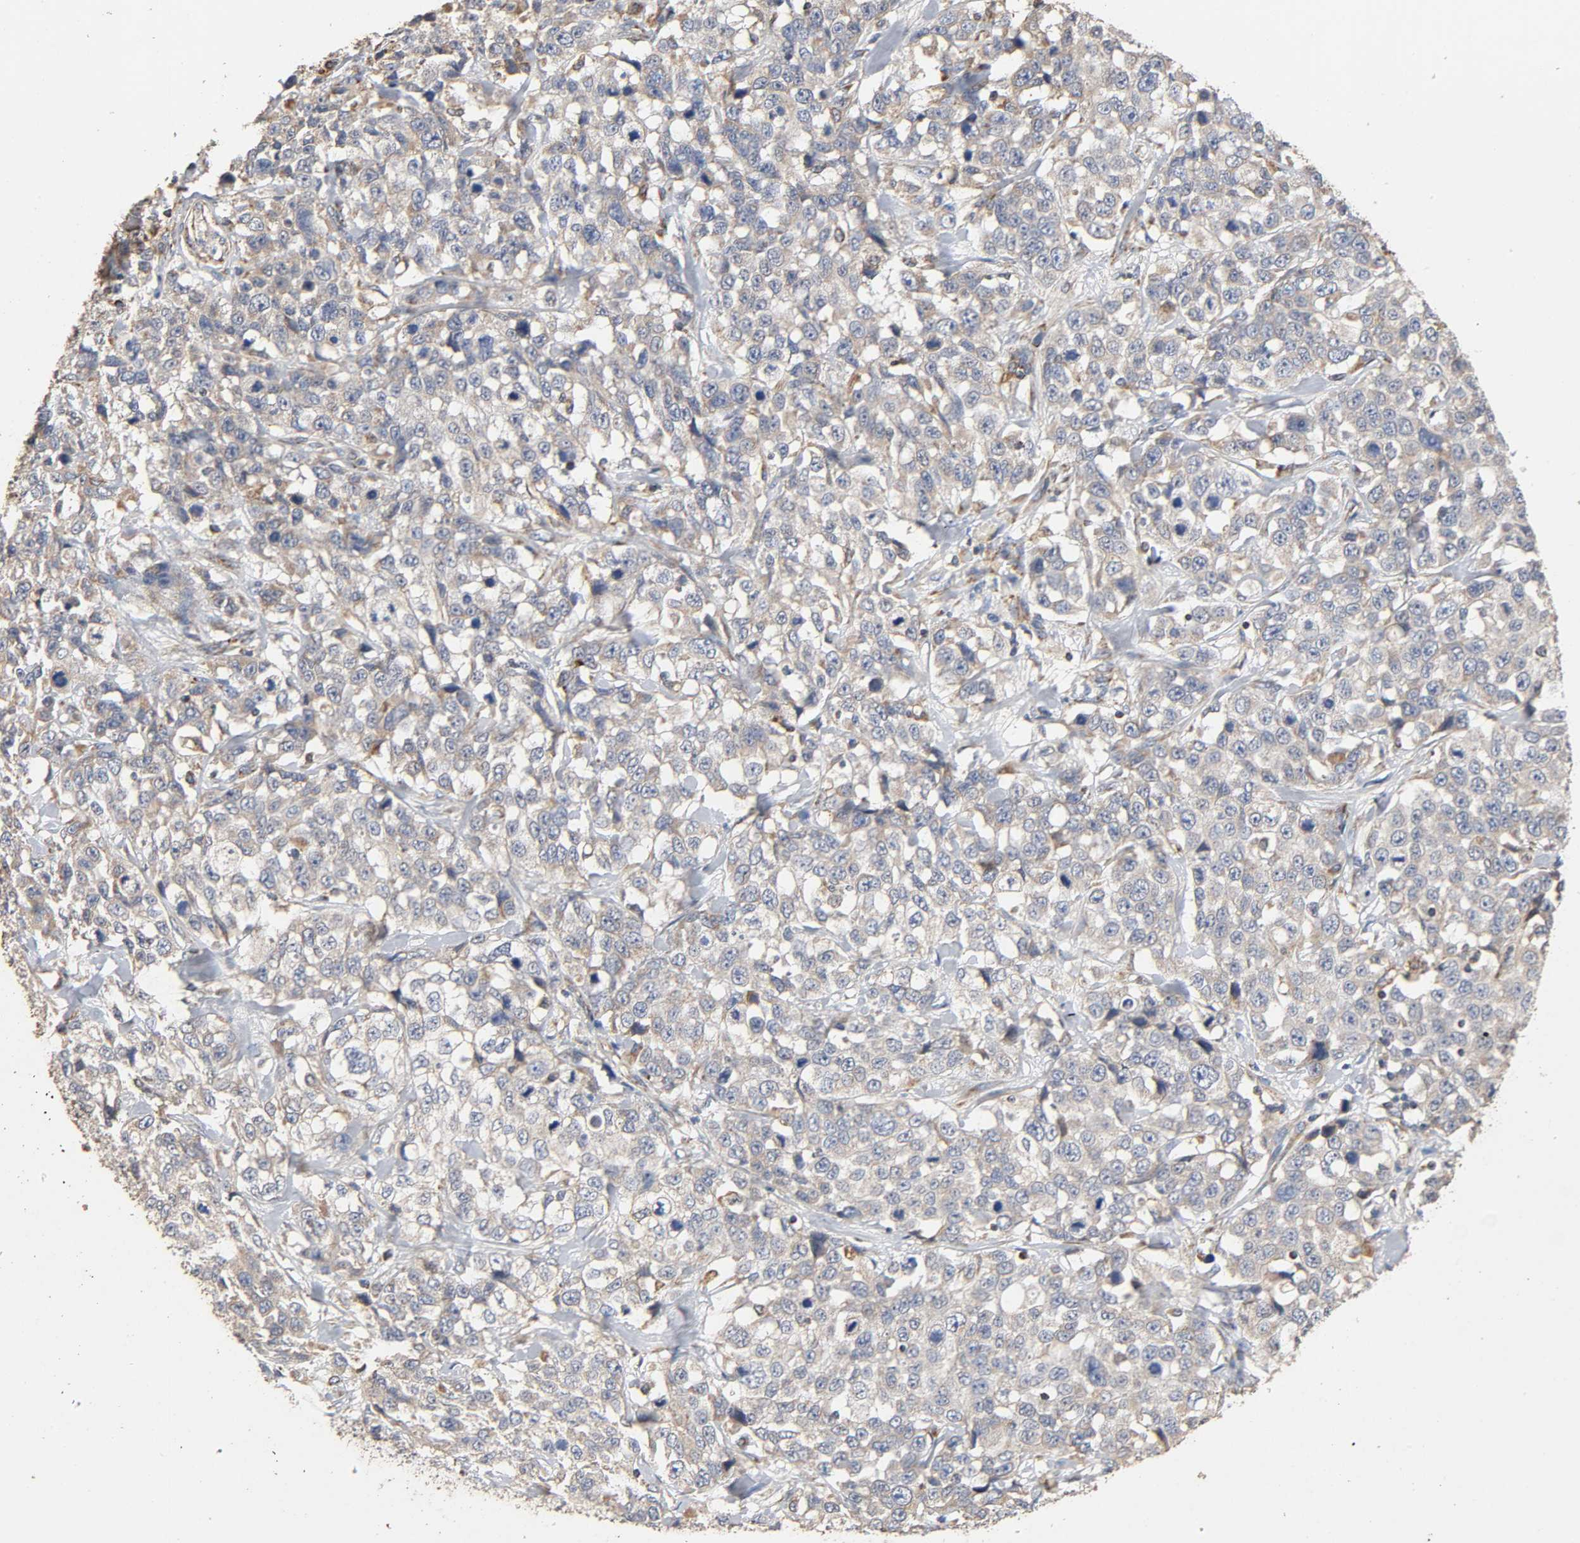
{"staining": {"intensity": "weak", "quantity": "<25%", "location": "cytoplasmic/membranous"}, "tissue": "stomach cancer", "cell_type": "Tumor cells", "image_type": "cancer", "snomed": [{"axis": "morphology", "description": "Normal tissue, NOS"}, {"axis": "morphology", "description": "Adenocarcinoma, NOS"}, {"axis": "topography", "description": "Stomach"}], "caption": "There is no significant staining in tumor cells of adenocarcinoma (stomach). (DAB (3,3'-diaminobenzidine) immunohistochemistry (IHC) with hematoxylin counter stain).", "gene": "NDUFS3", "patient": {"sex": "male", "age": 48}}